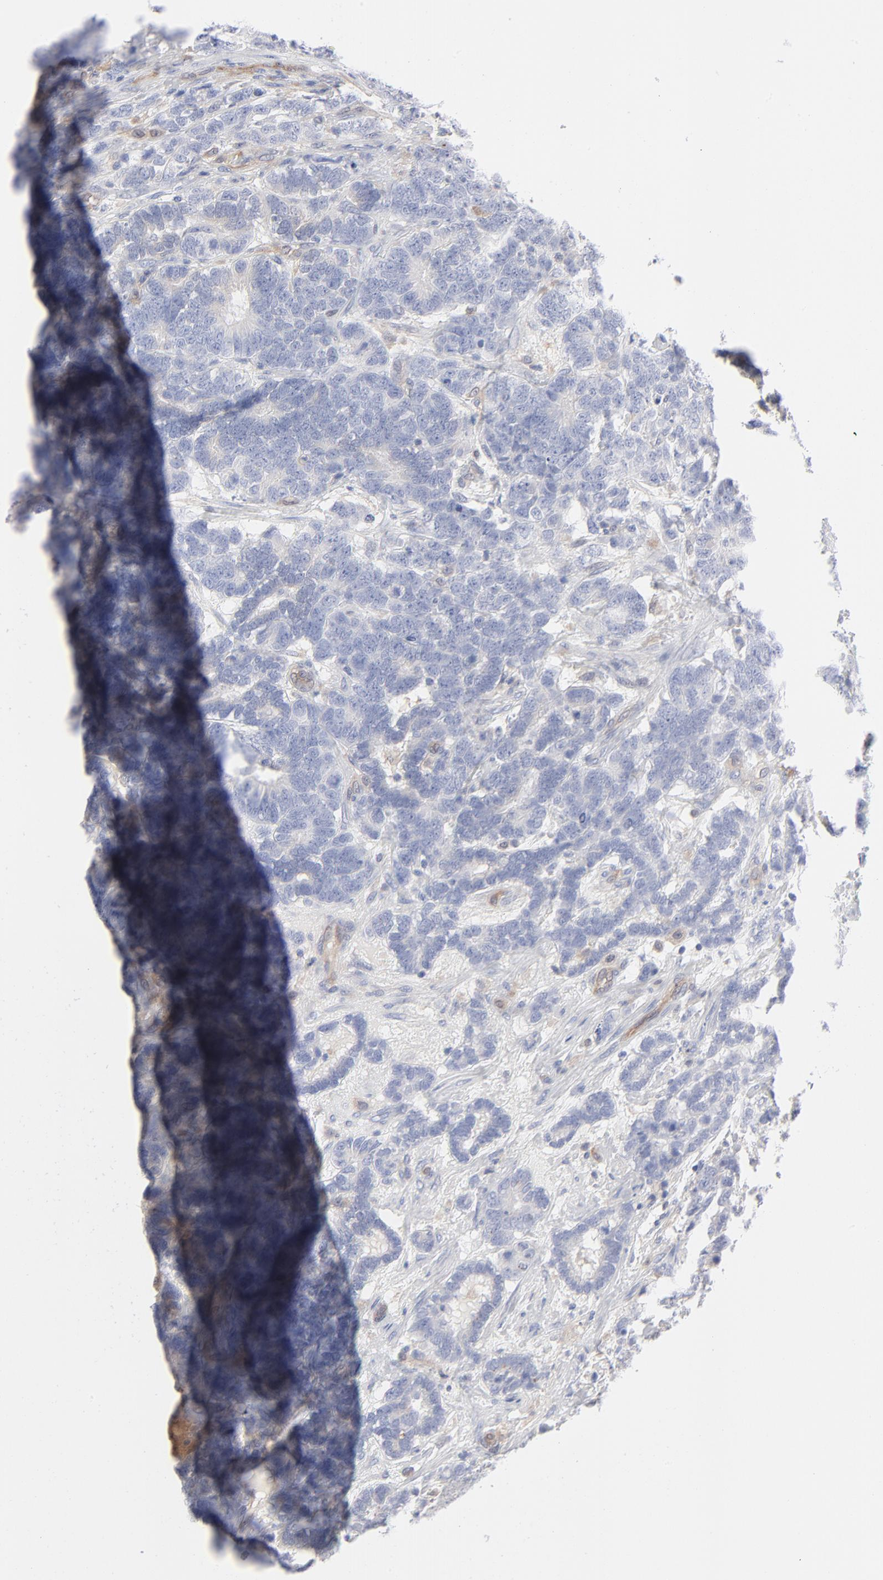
{"staining": {"intensity": "negative", "quantity": "none", "location": "none"}, "tissue": "testis cancer", "cell_type": "Tumor cells", "image_type": "cancer", "snomed": [{"axis": "morphology", "description": "Carcinoma, Embryonal, NOS"}, {"axis": "topography", "description": "Testis"}], "caption": "This is a histopathology image of IHC staining of testis embryonal carcinoma, which shows no expression in tumor cells.", "gene": "ARRB1", "patient": {"sex": "male", "age": 26}}